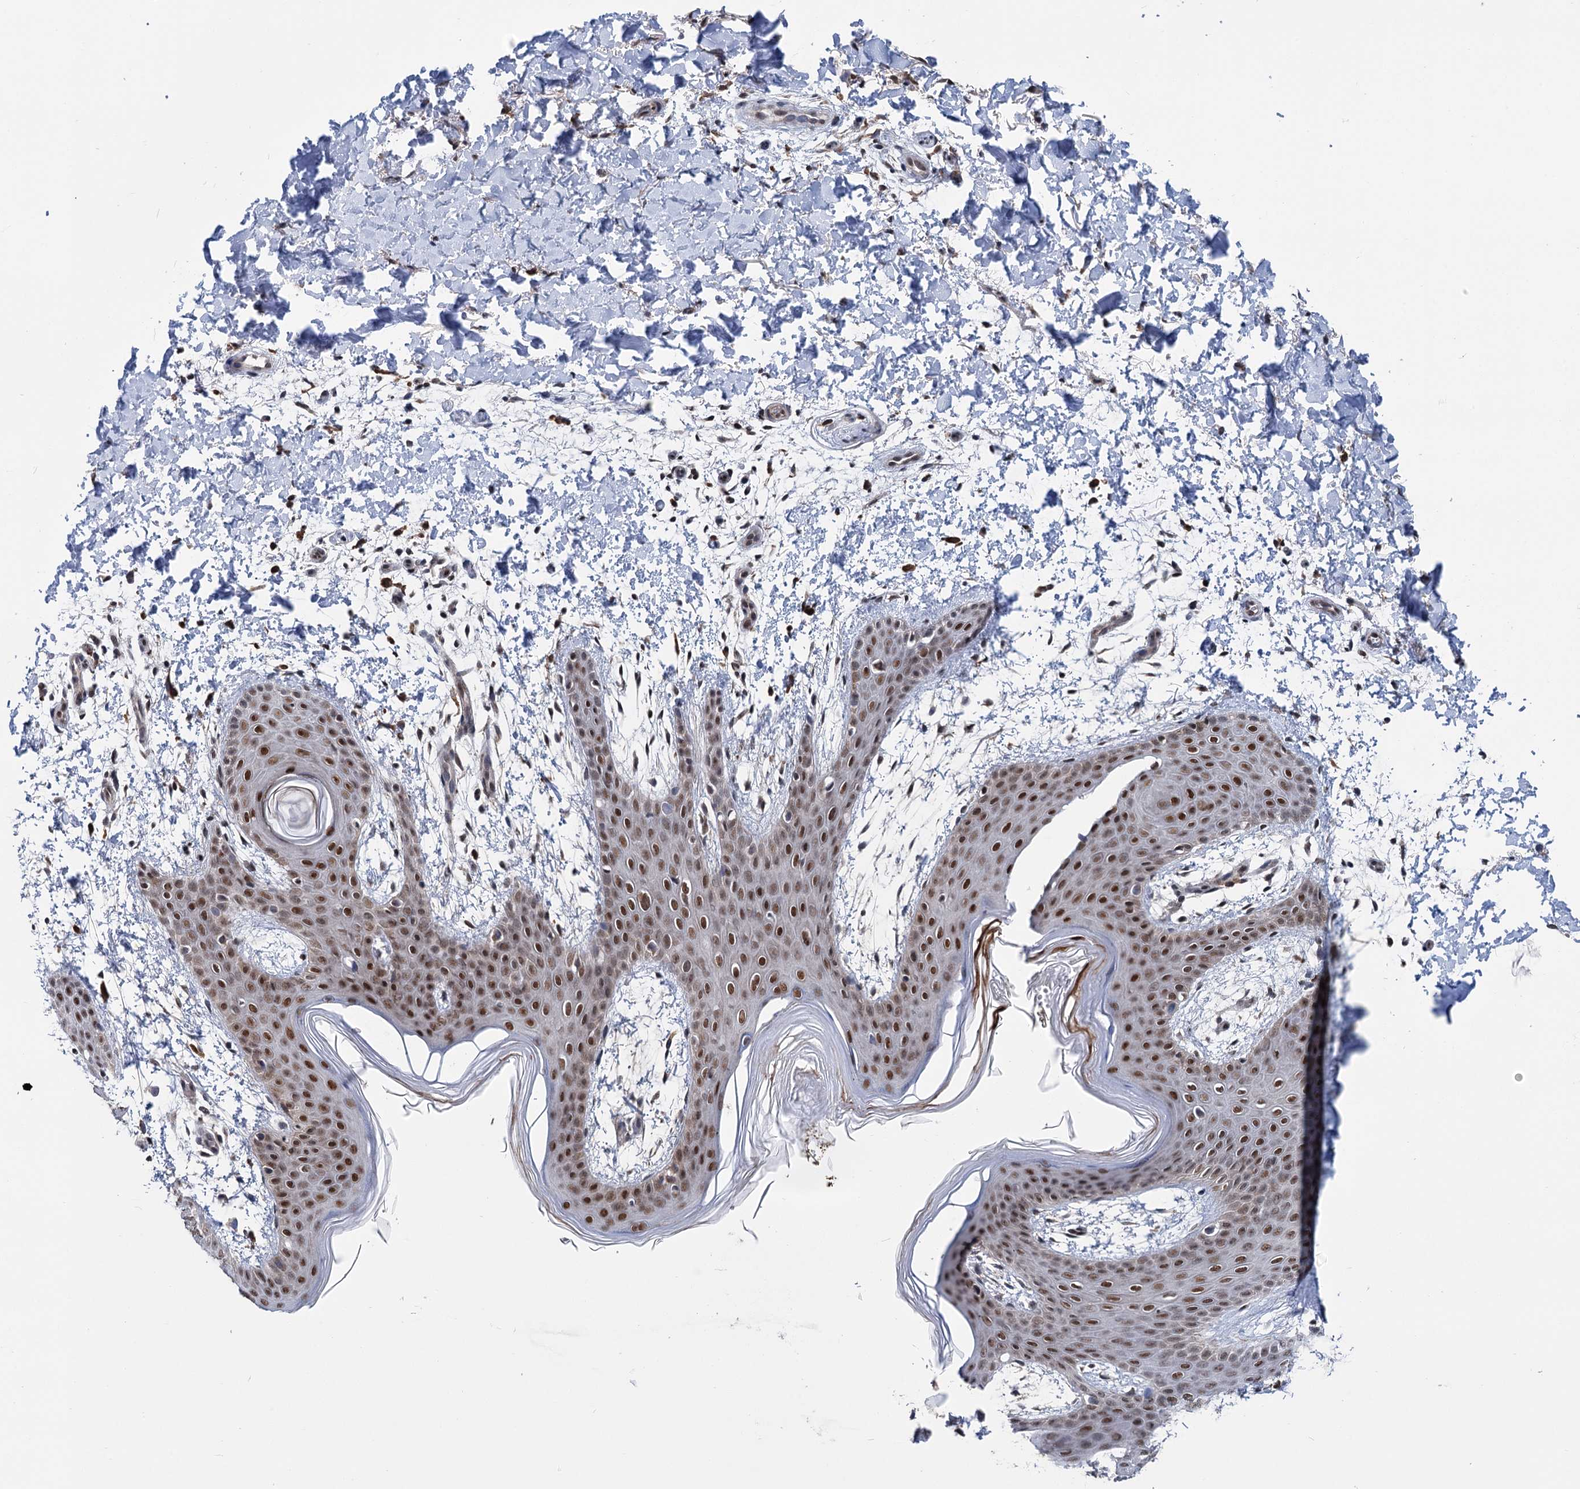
{"staining": {"intensity": "strong", "quantity": ">75%", "location": "nuclear"}, "tissue": "skin", "cell_type": "Fibroblasts", "image_type": "normal", "snomed": [{"axis": "morphology", "description": "Normal tissue, NOS"}, {"axis": "topography", "description": "Skin"}], "caption": "This image displays immunohistochemistry staining of unremarkable skin, with high strong nuclear staining in about >75% of fibroblasts.", "gene": "MORN3", "patient": {"sex": "male", "age": 36}}